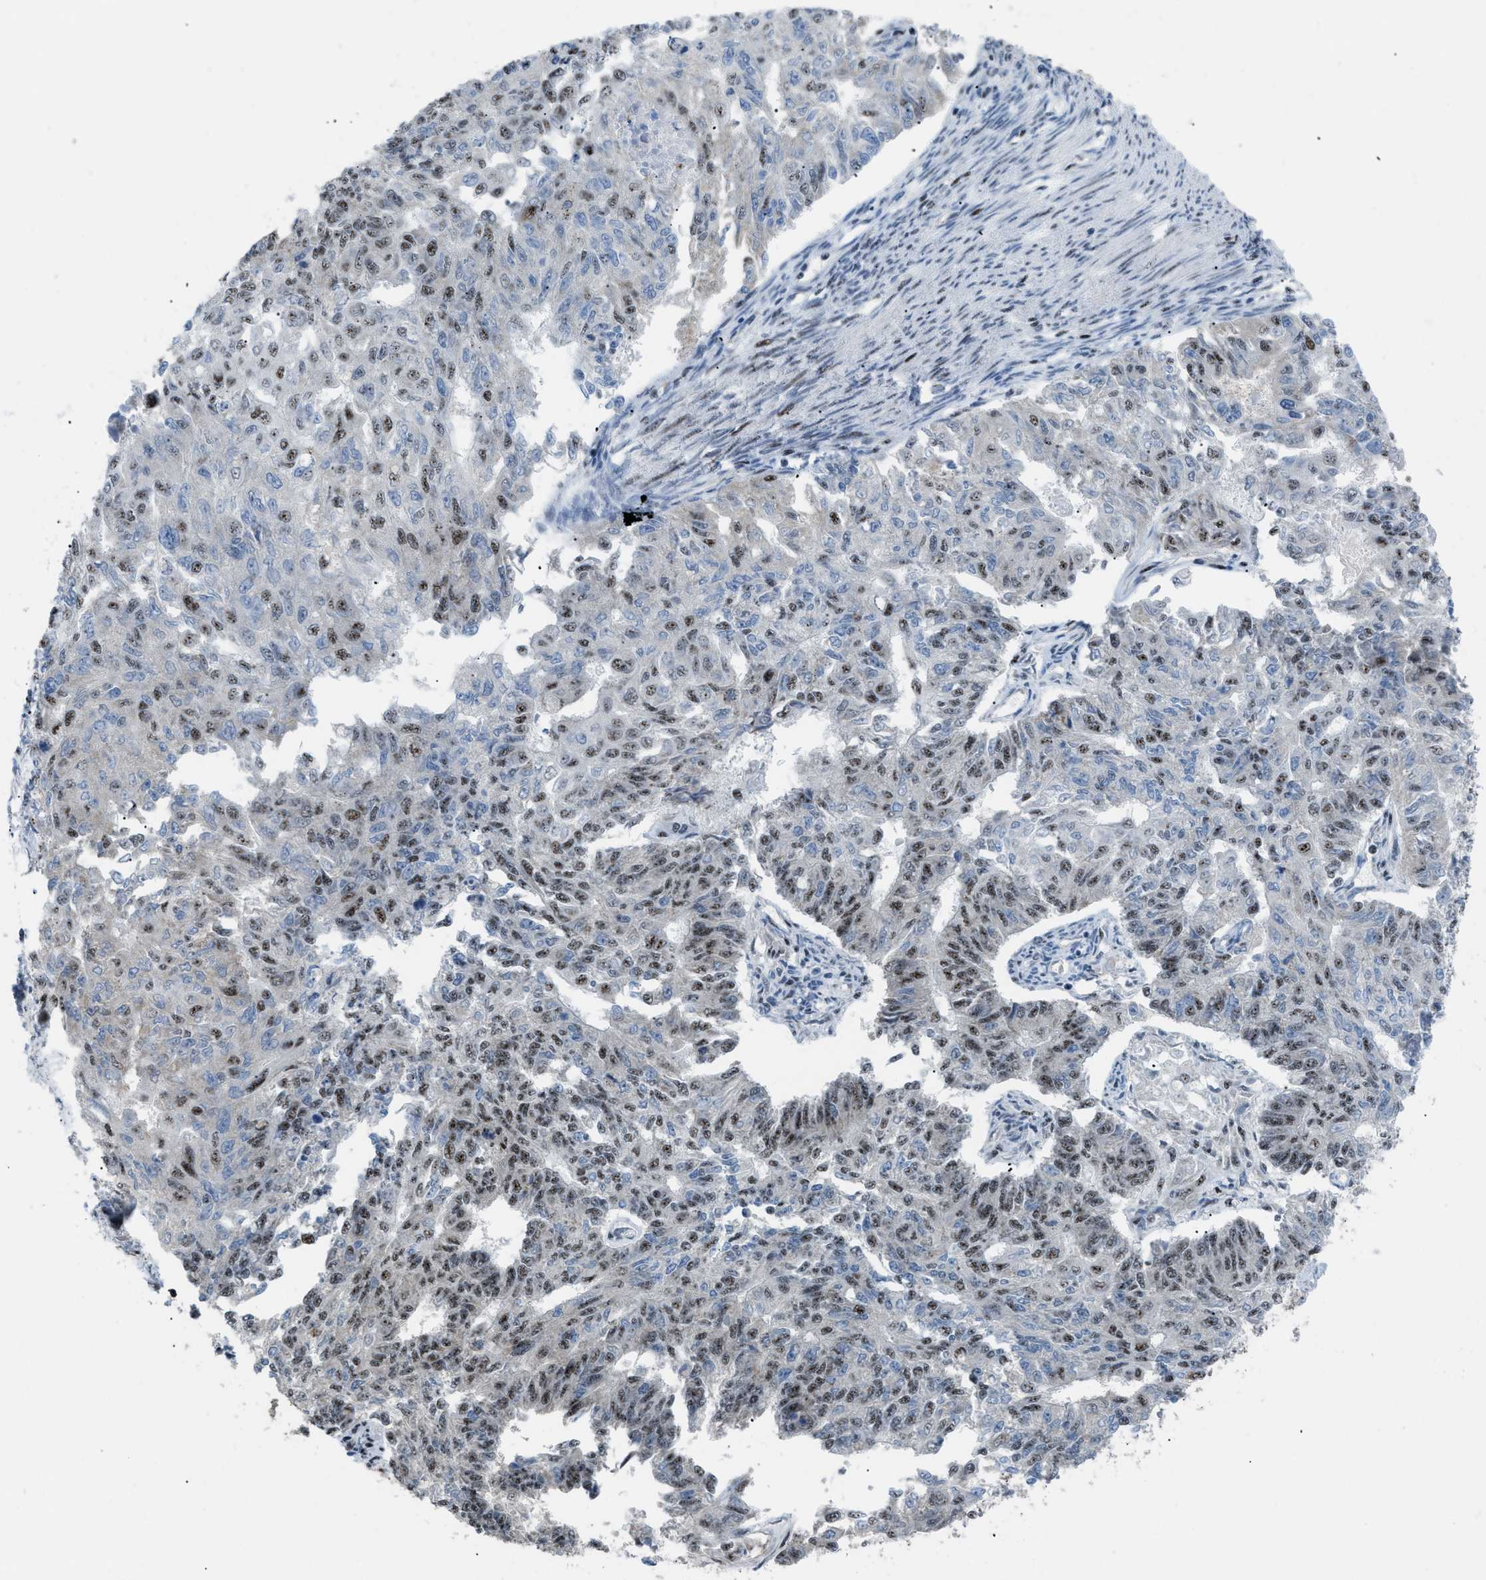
{"staining": {"intensity": "moderate", "quantity": ">75%", "location": "nuclear"}, "tissue": "endometrial cancer", "cell_type": "Tumor cells", "image_type": "cancer", "snomed": [{"axis": "morphology", "description": "Adenocarcinoma, NOS"}, {"axis": "topography", "description": "Endometrium"}], "caption": "Endometrial cancer stained for a protein (brown) reveals moderate nuclear positive expression in about >75% of tumor cells.", "gene": "CDR2", "patient": {"sex": "female", "age": 32}}